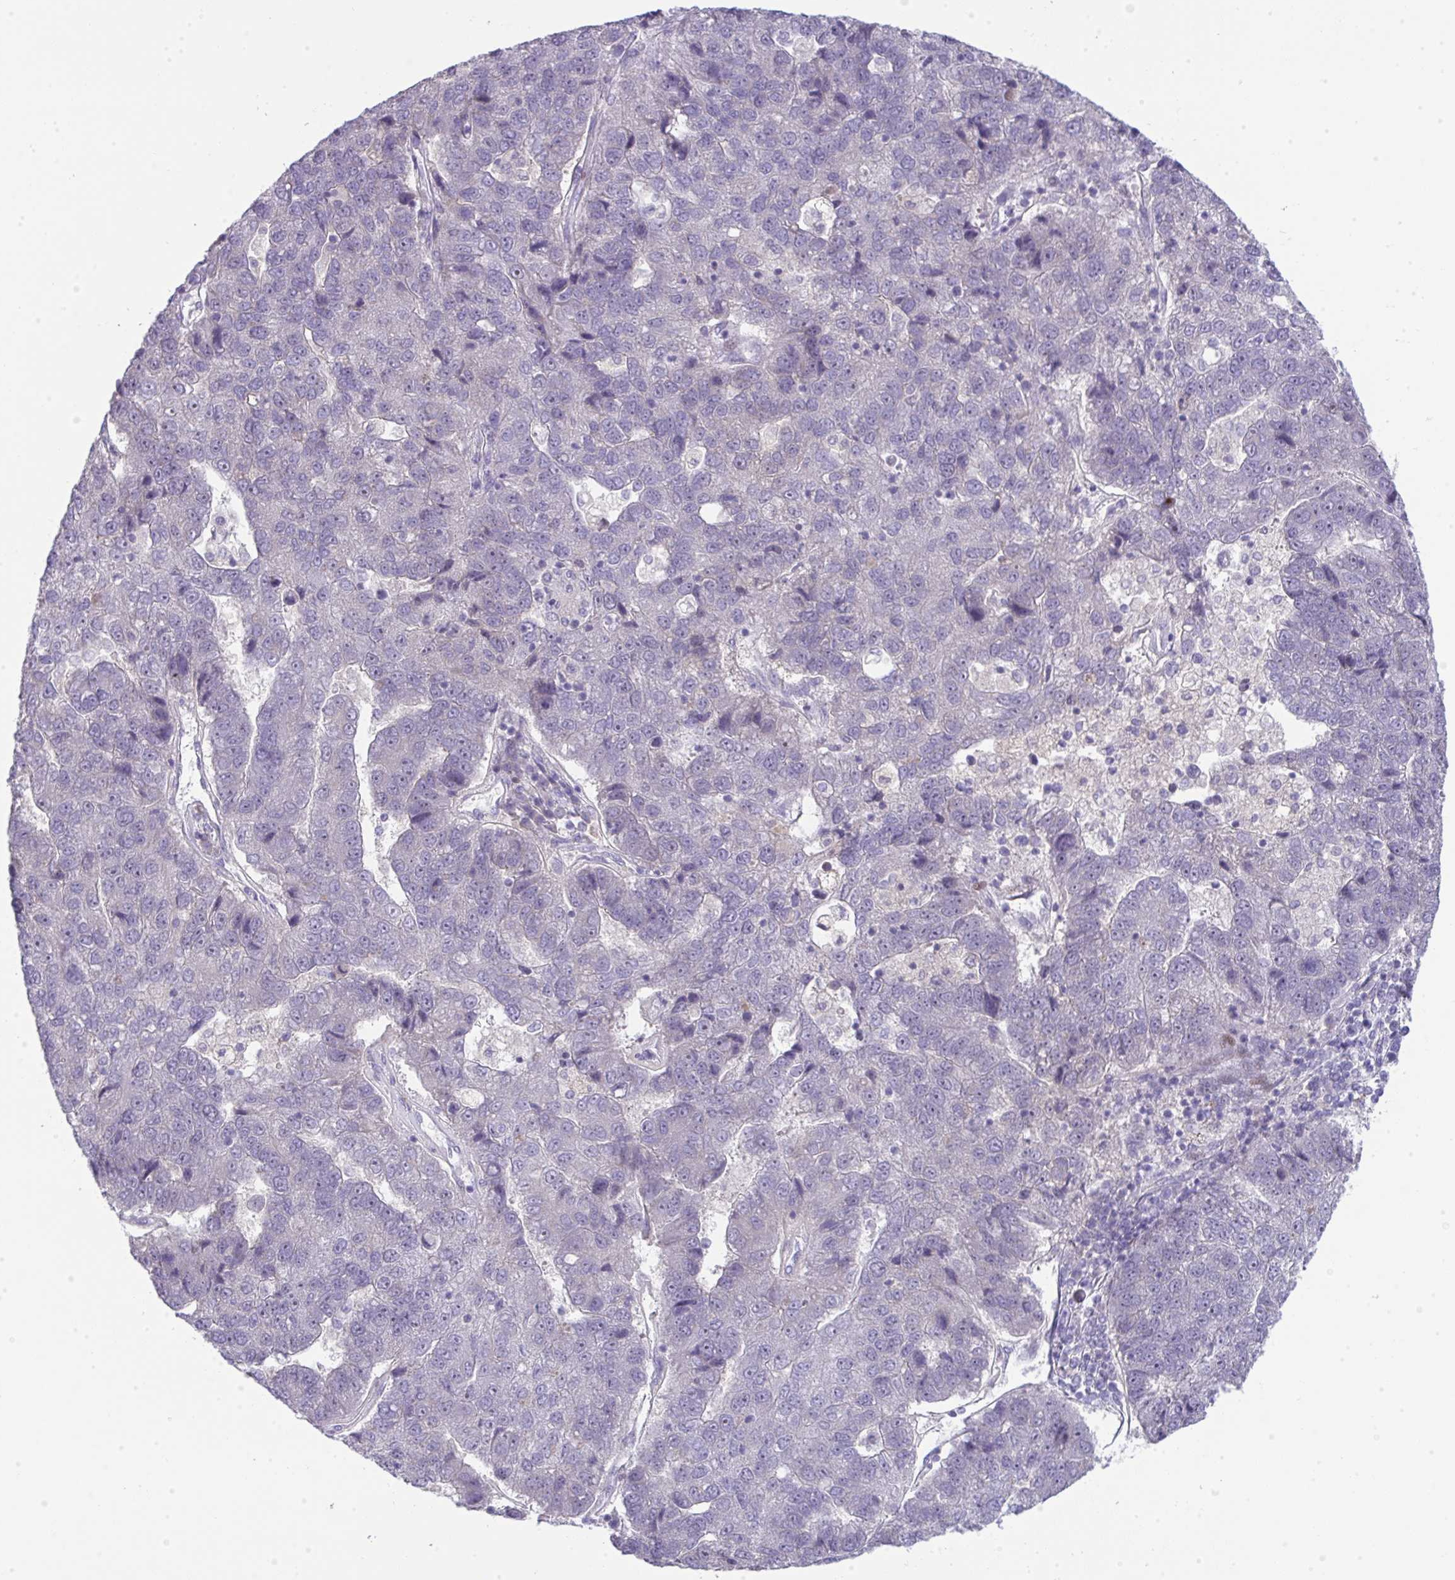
{"staining": {"intensity": "negative", "quantity": "none", "location": "none"}, "tissue": "pancreatic cancer", "cell_type": "Tumor cells", "image_type": "cancer", "snomed": [{"axis": "morphology", "description": "Adenocarcinoma, NOS"}, {"axis": "topography", "description": "Pancreas"}], "caption": "The IHC micrograph has no significant expression in tumor cells of pancreatic cancer (adenocarcinoma) tissue. (DAB IHC with hematoxylin counter stain).", "gene": "GALNT16", "patient": {"sex": "female", "age": 61}}